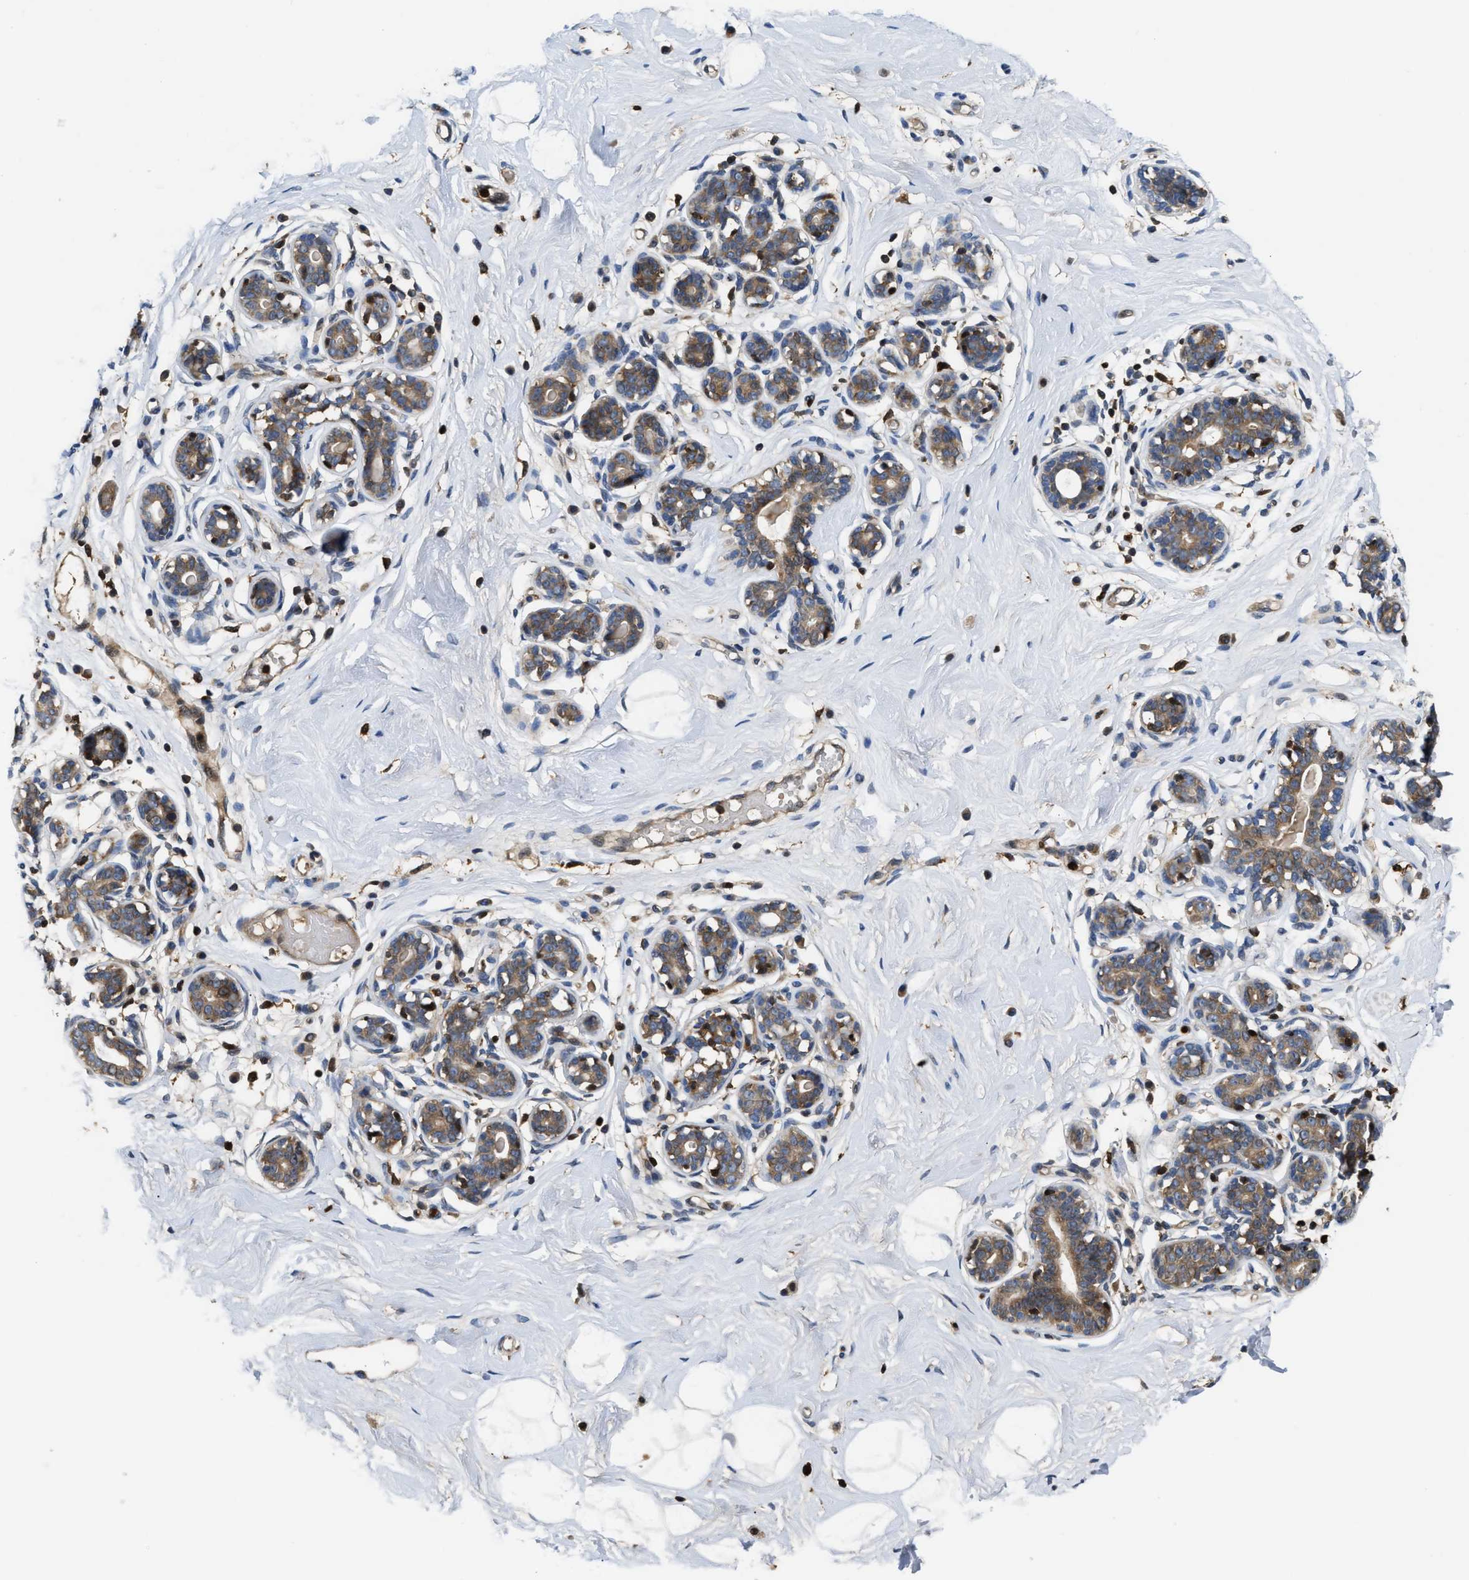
{"staining": {"intensity": "moderate", "quantity": ">75%", "location": "cytoplasmic/membranous"}, "tissue": "breast", "cell_type": "Adipocytes", "image_type": "normal", "snomed": [{"axis": "morphology", "description": "Normal tissue, NOS"}, {"axis": "topography", "description": "Breast"}], "caption": "This micrograph displays IHC staining of benign human breast, with medium moderate cytoplasmic/membranous expression in about >75% of adipocytes.", "gene": "OSTF1", "patient": {"sex": "female", "age": 23}}